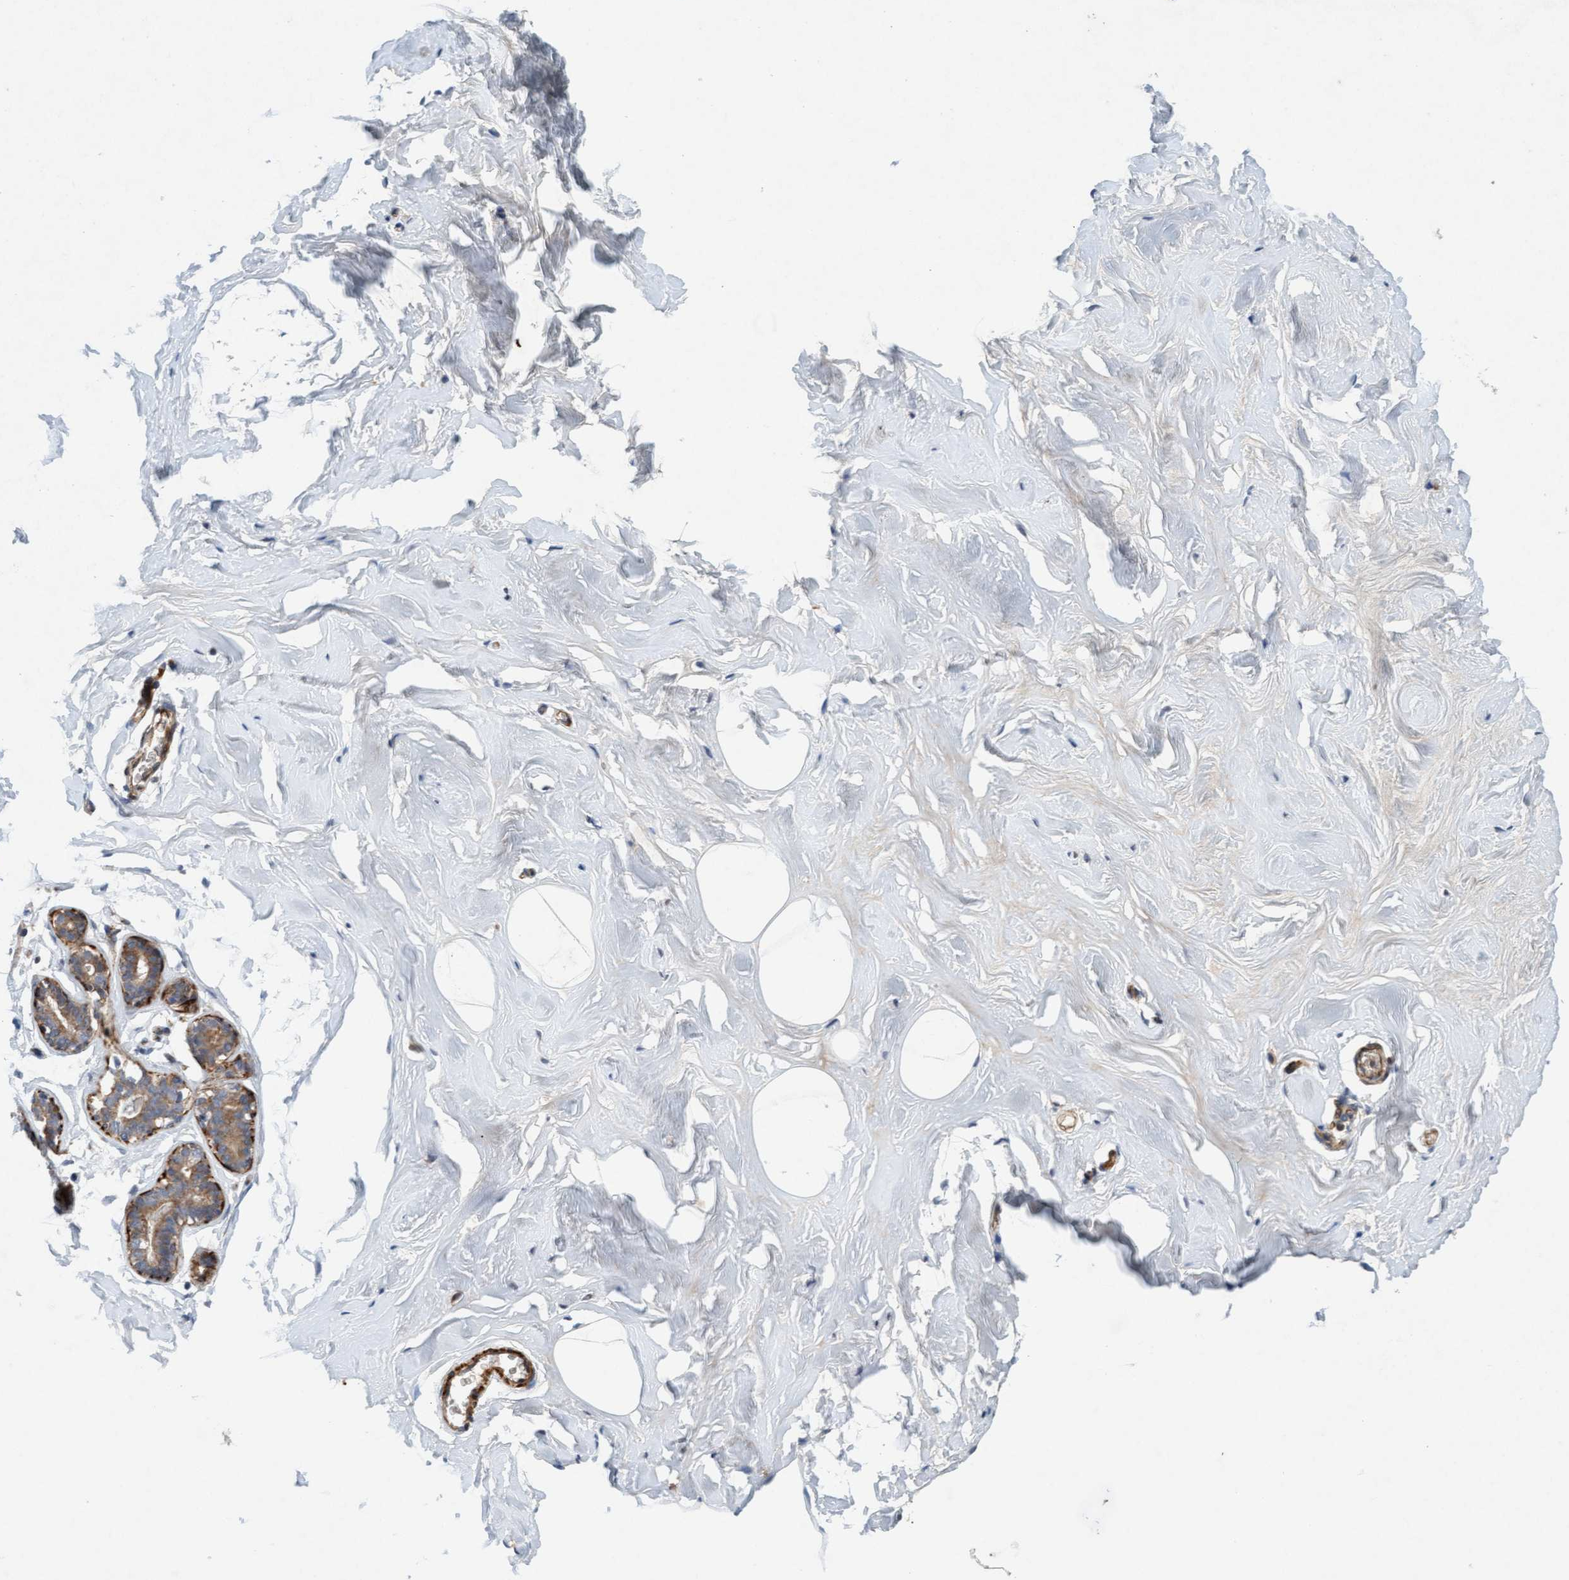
{"staining": {"intensity": "negative", "quantity": "<25%", "location": "none"}, "tissue": "adipose tissue", "cell_type": "Adipocytes", "image_type": "normal", "snomed": [{"axis": "morphology", "description": "Normal tissue, NOS"}, {"axis": "morphology", "description": "Fibrosis, NOS"}, {"axis": "topography", "description": "Breast"}, {"axis": "topography", "description": "Adipose tissue"}], "caption": "Adipocytes are negative for brown protein staining in unremarkable adipose tissue. Nuclei are stained in blue.", "gene": "TMEM70", "patient": {"sex": "female", "age": 39}}